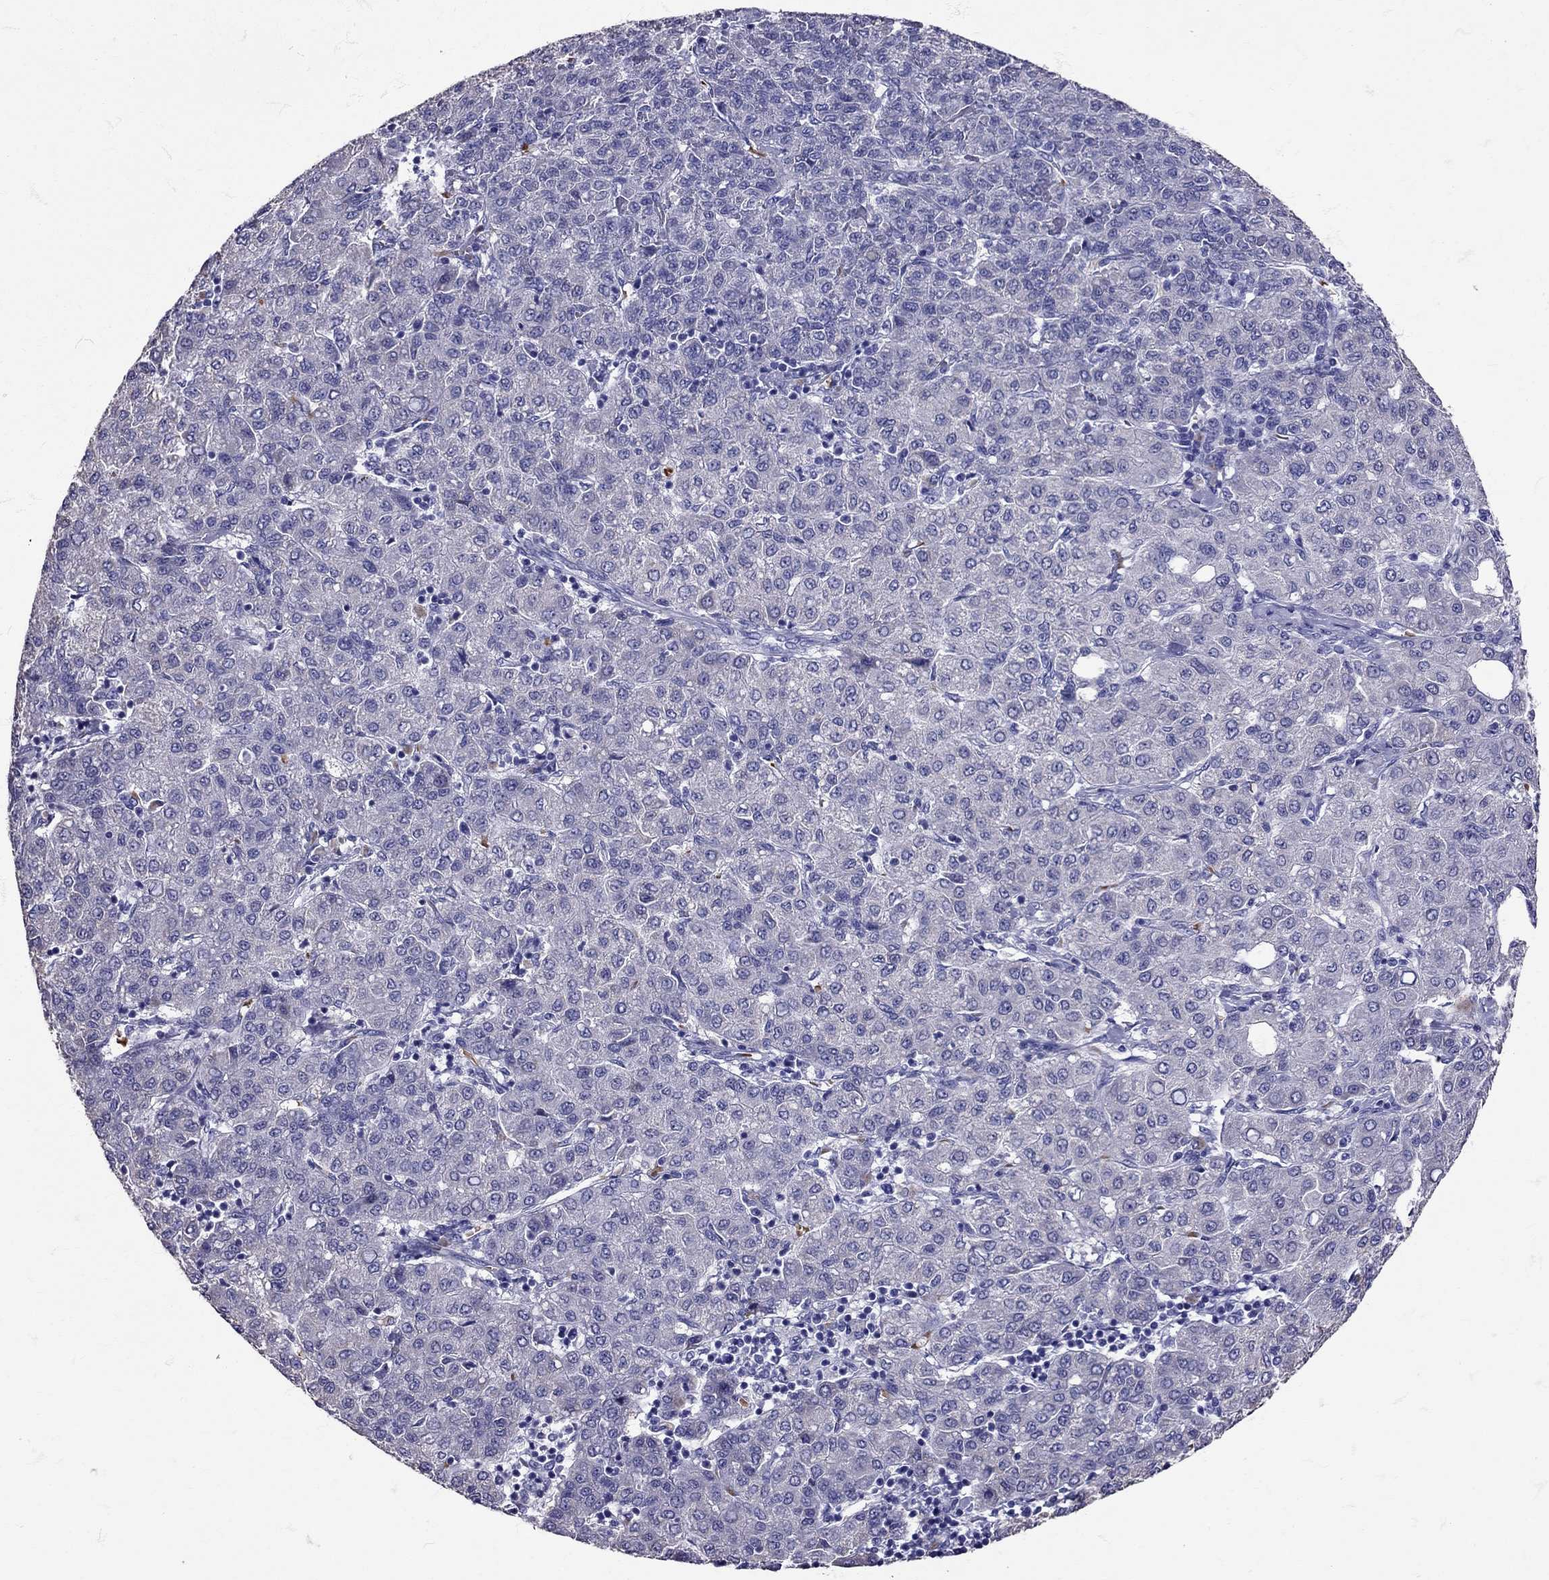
{"staining": {"intensity": "negative", "quantity": "none", "location": "none"}, "tissue": "liver cancer", "cell_type": "Tumor cells", "image_type": "cancer", "snomed": [{"axis": "morphology", "description": "Carcinoma, Hepatocellular, NOS"}, {"axis": "topography", "description": "Liver"}], "caption": "A high-resolution photomicrograph shows immunohistochemistry staining of liver cancer, which reveals no significant expression in tumor cells.", "gene": "TBR1", "patient": {"sex": "male", "age": 65}}